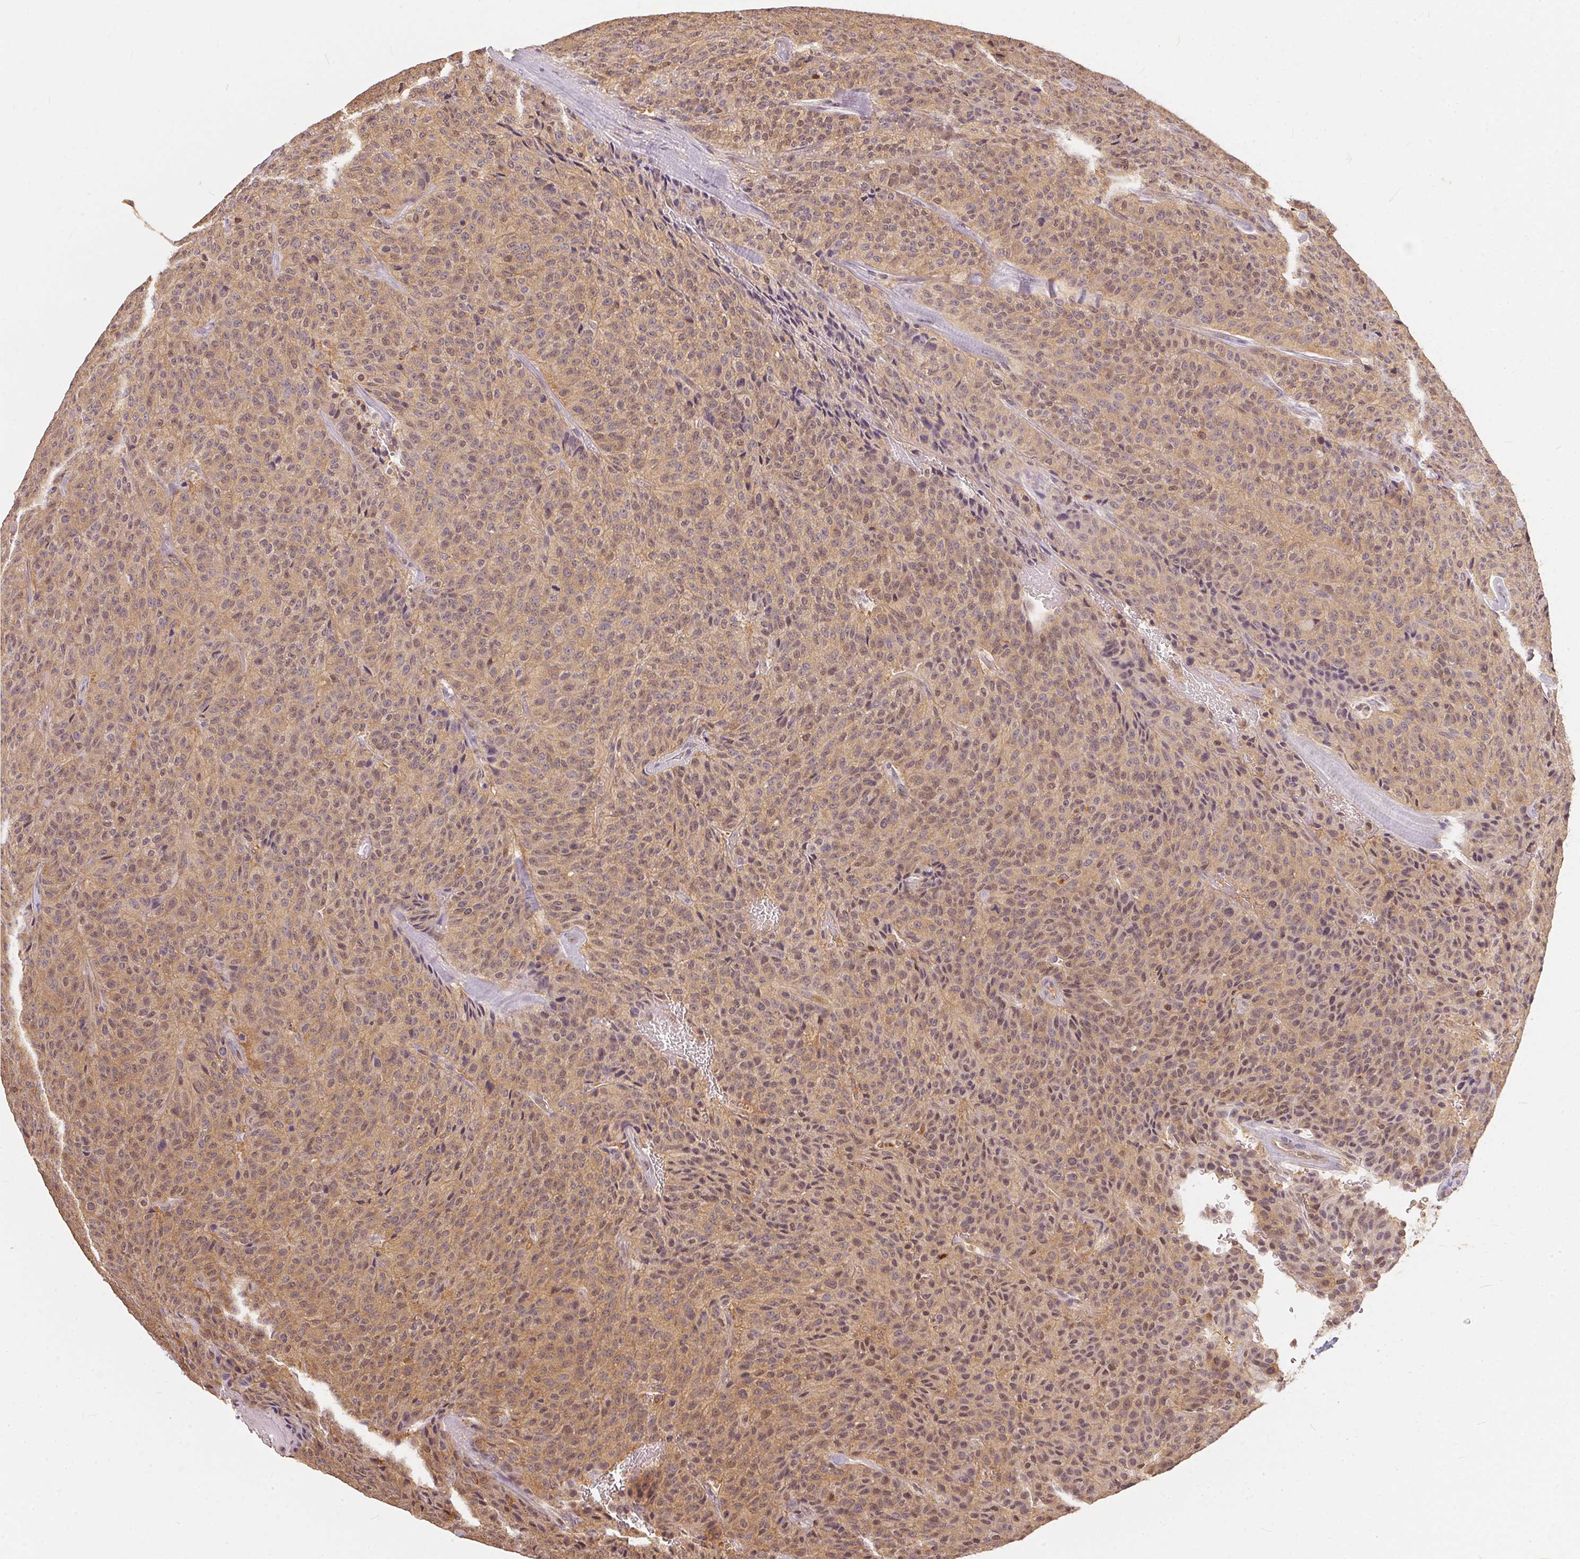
{"staining": {"intensity": "moderate", "quantity": ">75%", "location": "cytoplasmic/membranous,nuclear"}, "tissue": "carcinoid", "cell_type": "Tumor cells", "image_type": "cancer", "snomed": [{"axis": "morphology", "description": "Carcinoid, malignant, NOS"}, {"axis": "topography", "description": "Lung"}], "caption": "IHC of malignant carcinoid demonstrates medium levels of moderate cytoplasmic/membranous and nuclear positivity in approximately >75% of tumor cells.", "gene": "BLMH", "patient": {"sex": "male", "age": 71}}